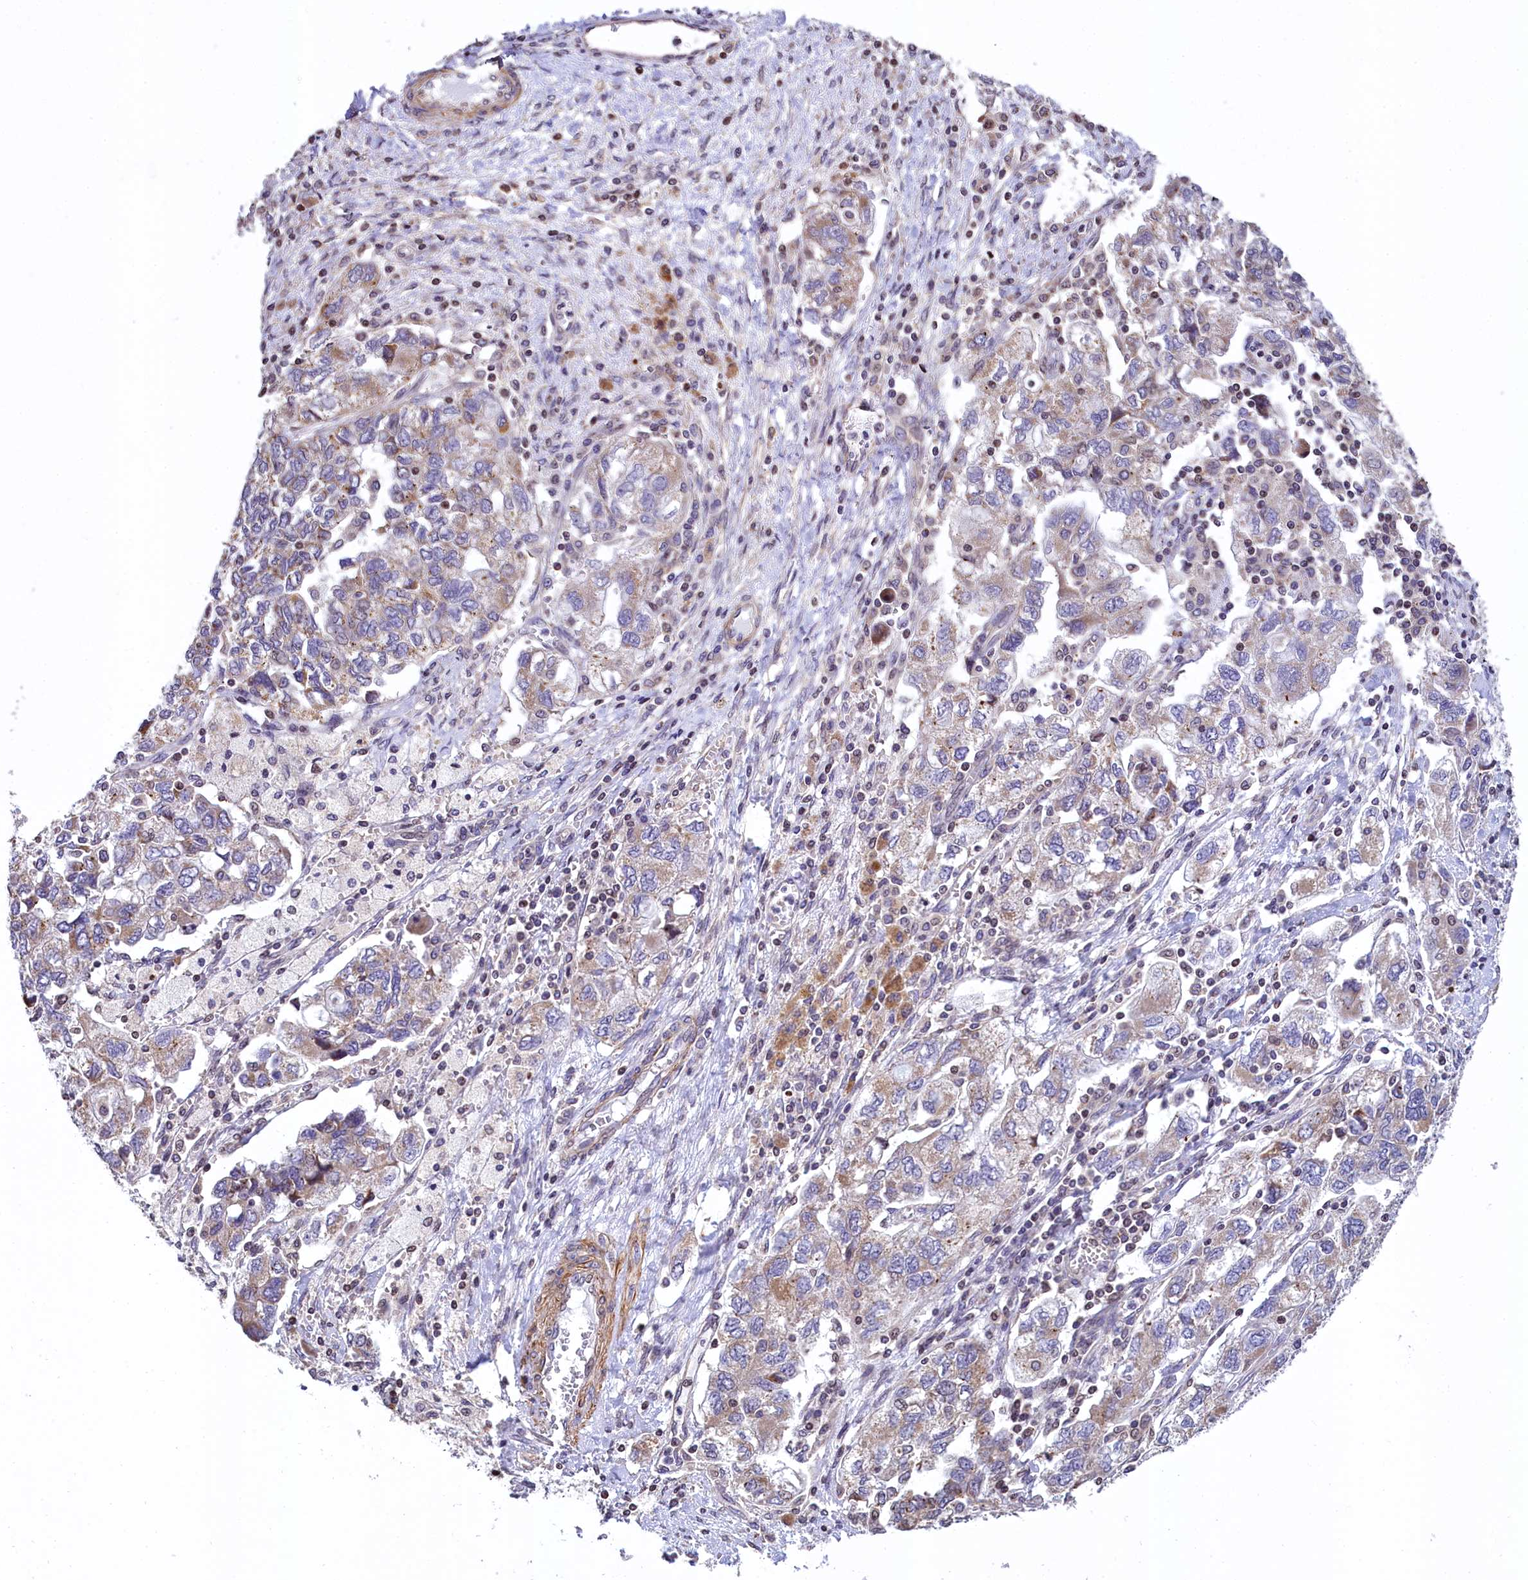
{"staining": {"intensity": "weak", "quantity": ">75%", "location": "cytoplasmic/membranous"}, "tissue": "ovarian cancer", "cell_type": "Tumor cells", "image_type": "cancer", "snomed": [{"axis": "morphology", "description": "Carcinoma, NOS"}, {"axis": "morphology", "description": "Cystadenocarcinoma, serous, NOS"}, {"axis": "topography", "description": "Ovary"}], "caption": "An IHC image of tumor tissue is shown. Protein staining in brown shows weak cytoplasmic/membranous positivity in ovarian cancer within tumor cells.", "gene": "ZNF2", "patient": {"sex": "female", "age": 69}}